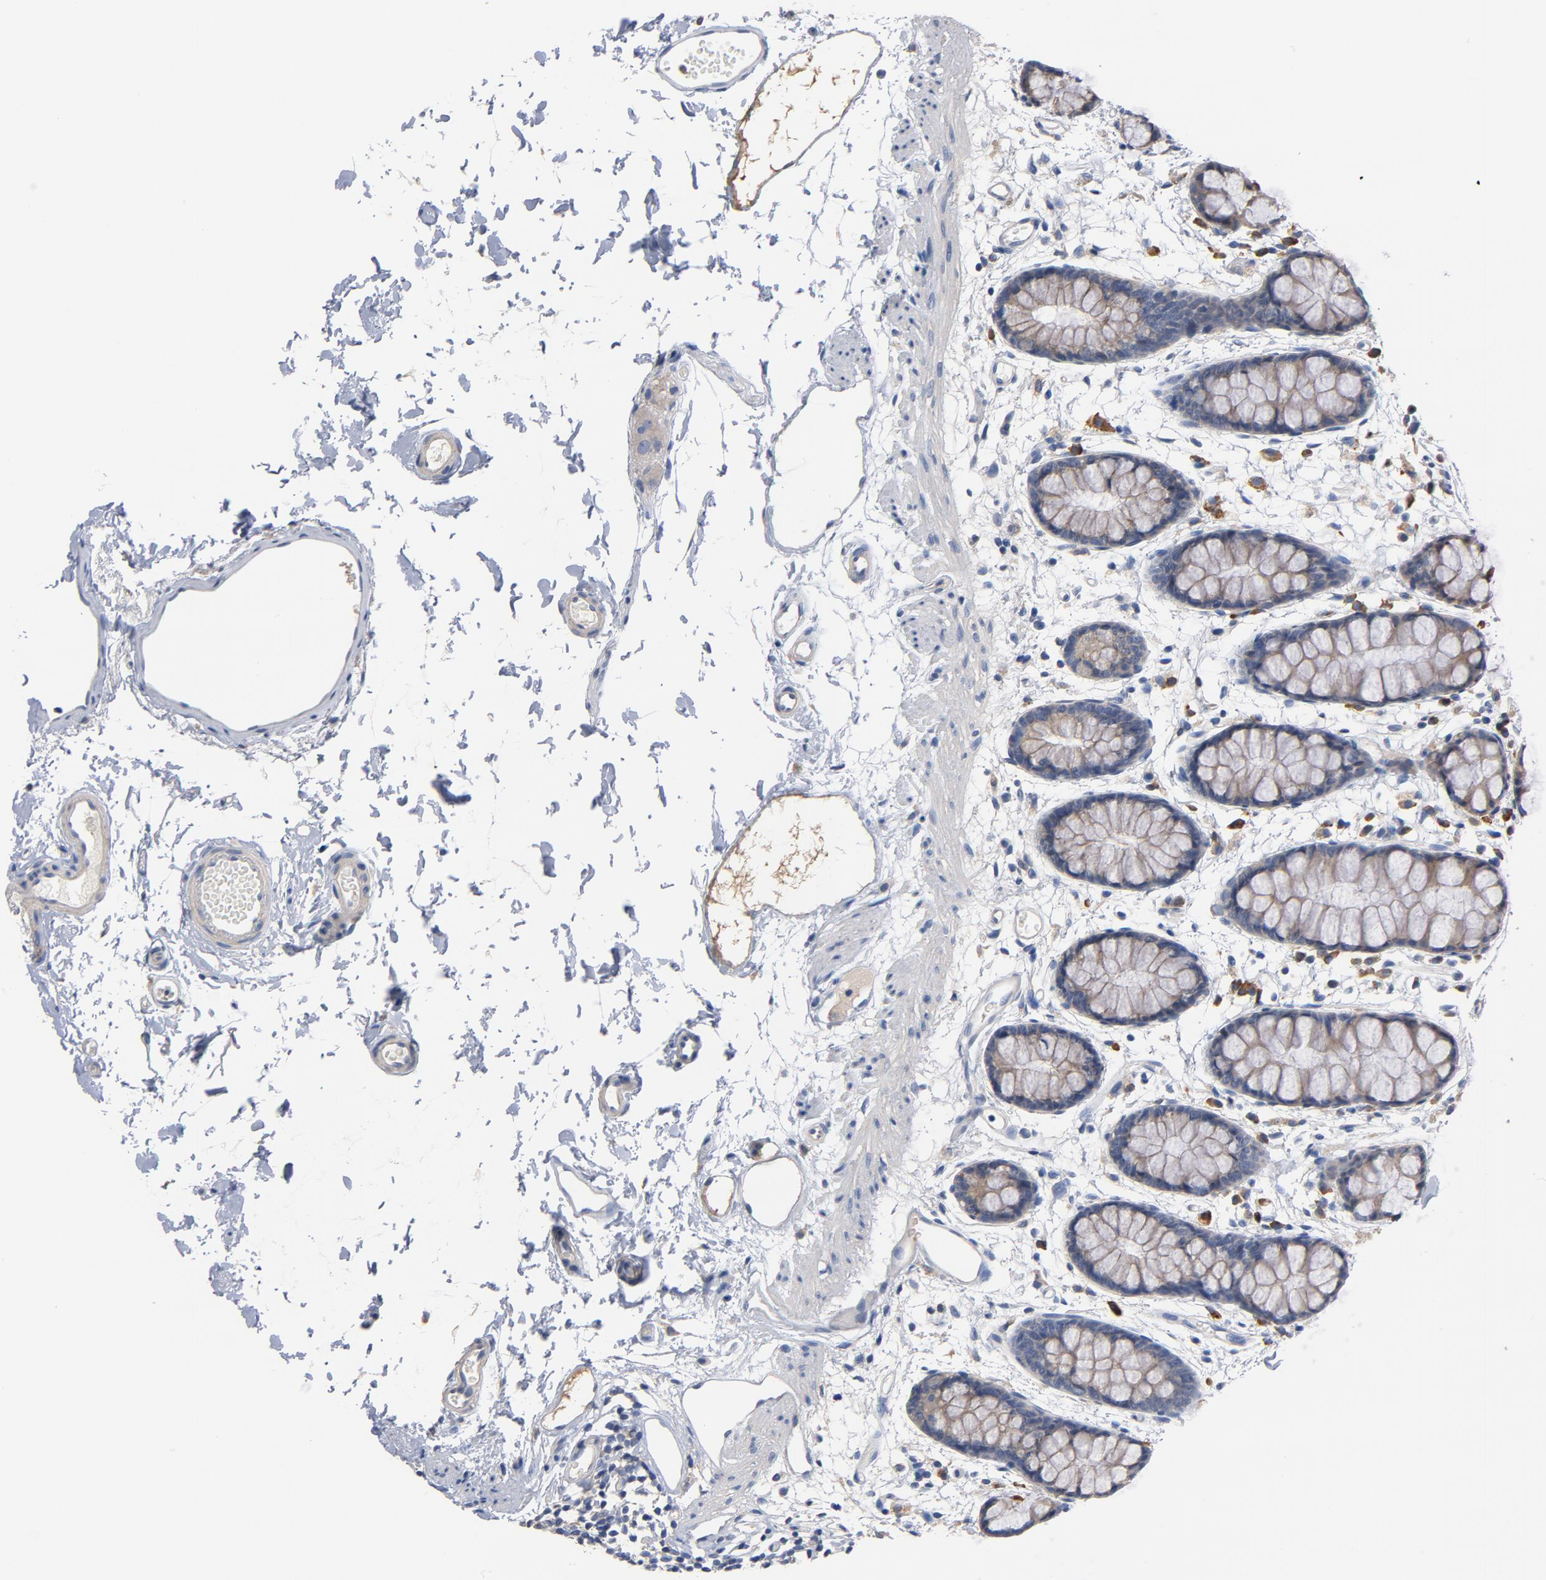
{"staining": {"intensity": "weak", "quantity": "25%-75%", "location": "cytoplasmic/membranous"}, "tissue": "rectum", "cell_type": "Glandular cells", "image_type": "normal", "snomed": [{"axis": "morphology", "description": "Normal tissue, NOS"}, {"axis": "topography", "description": "Rectum"}], "caption": "Glandular cells show weak cytoplasmic/membranous expression in about 25%-75% of cells in normal rectum.", "gene": "TLR4", "patient": {"sex": "female", "age": 66}}